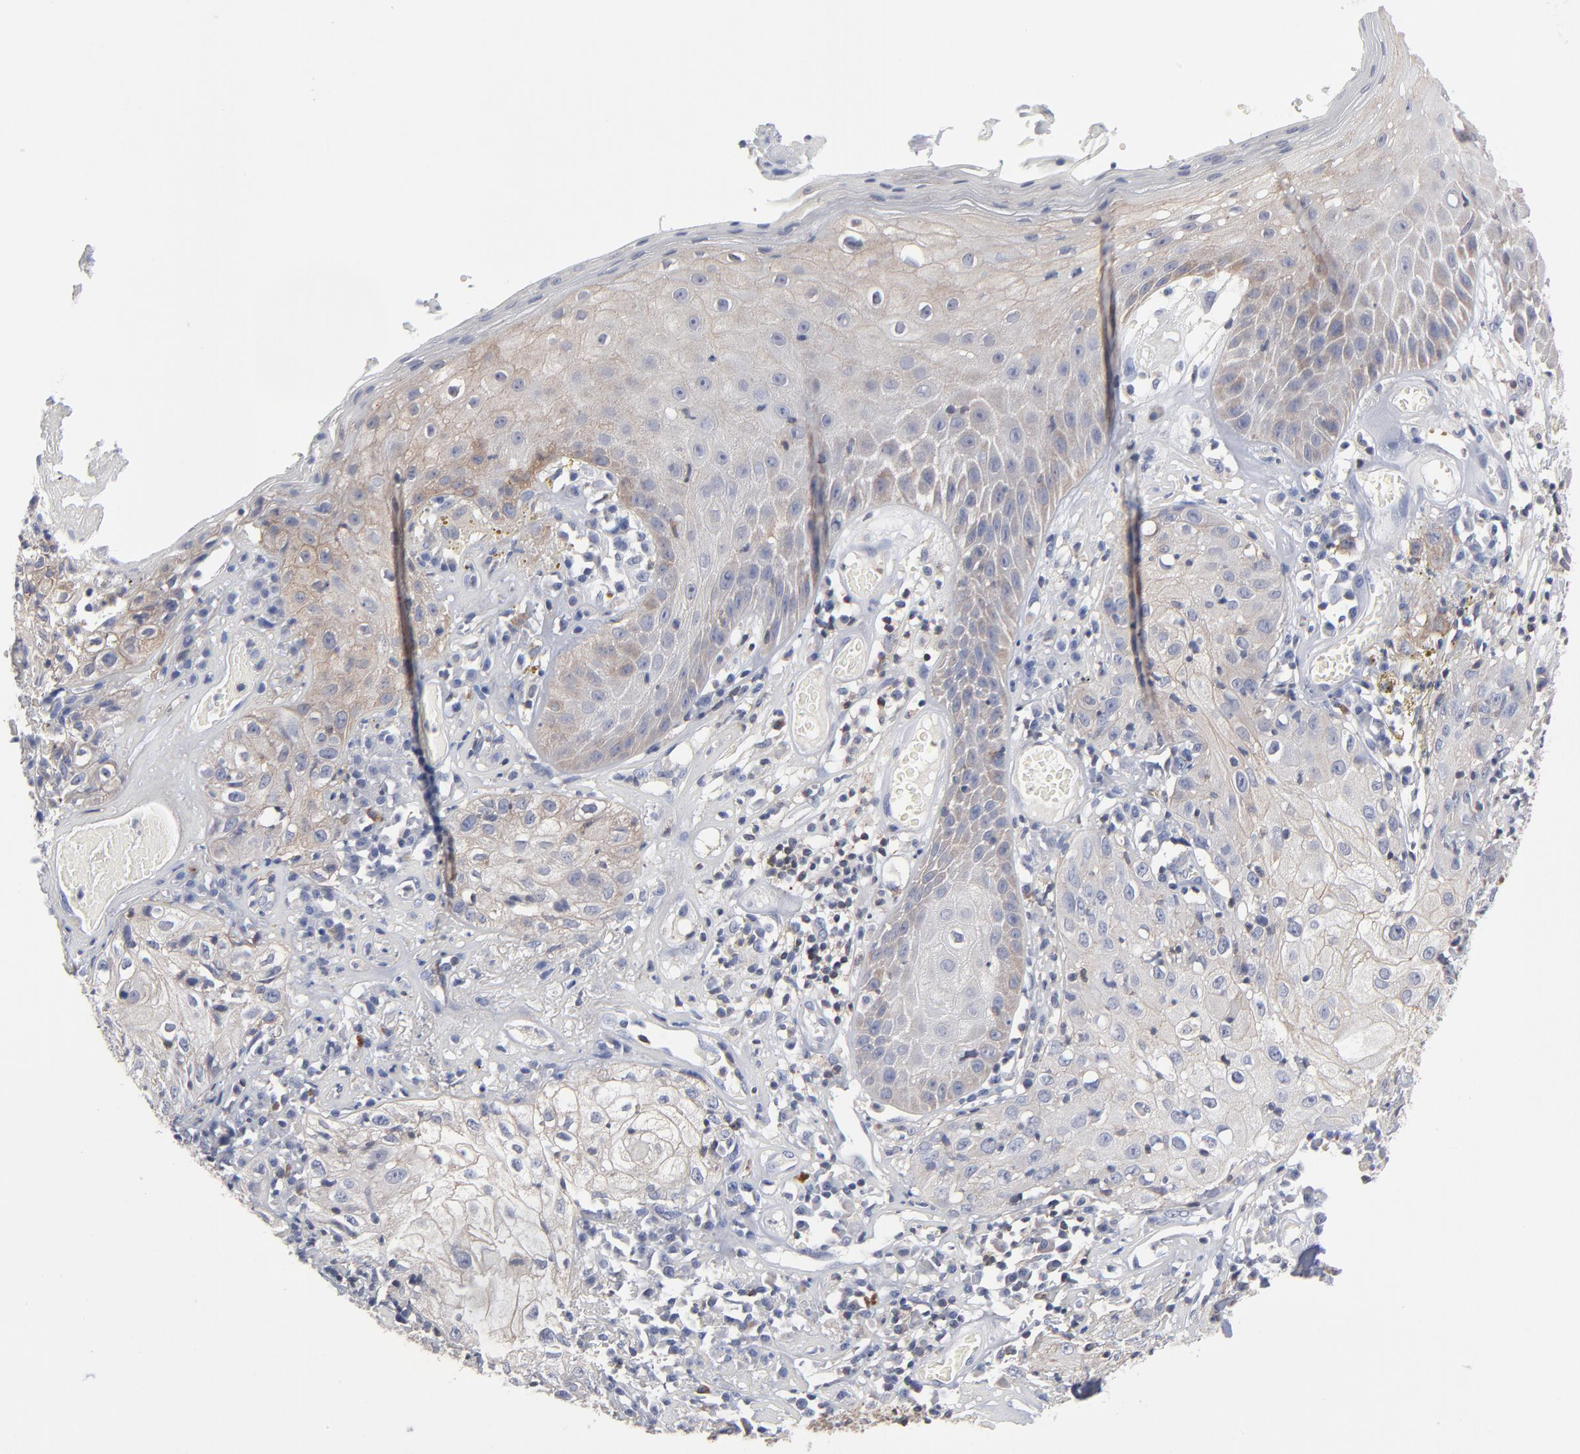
{"staining": {"intensity": "weak", "quantity": ">75%", "location": "cytoplasmic/membranous"}, "tissue": "skin cancer", "cell_type": "Tumor cells", "image_type": "cancer", "snomed": [{"axis": "morphology", "description": "Squamous cell carcinoma, NOS"}, {"axis": "topography", "description": "Skin"}], "caption": "A low amount of weak cytoplasmic/membranous staining is seen in approximately >75% of tumor cells in skin cancer (squamous cell carcinoma) tissue. The staining is performed using DAB brown chromogen to label protein expression. The nuclei are counter-stained blue using hematoxylin.", "gene": "PDLIM2", "patient": {"sex": "male", "age": 65}}